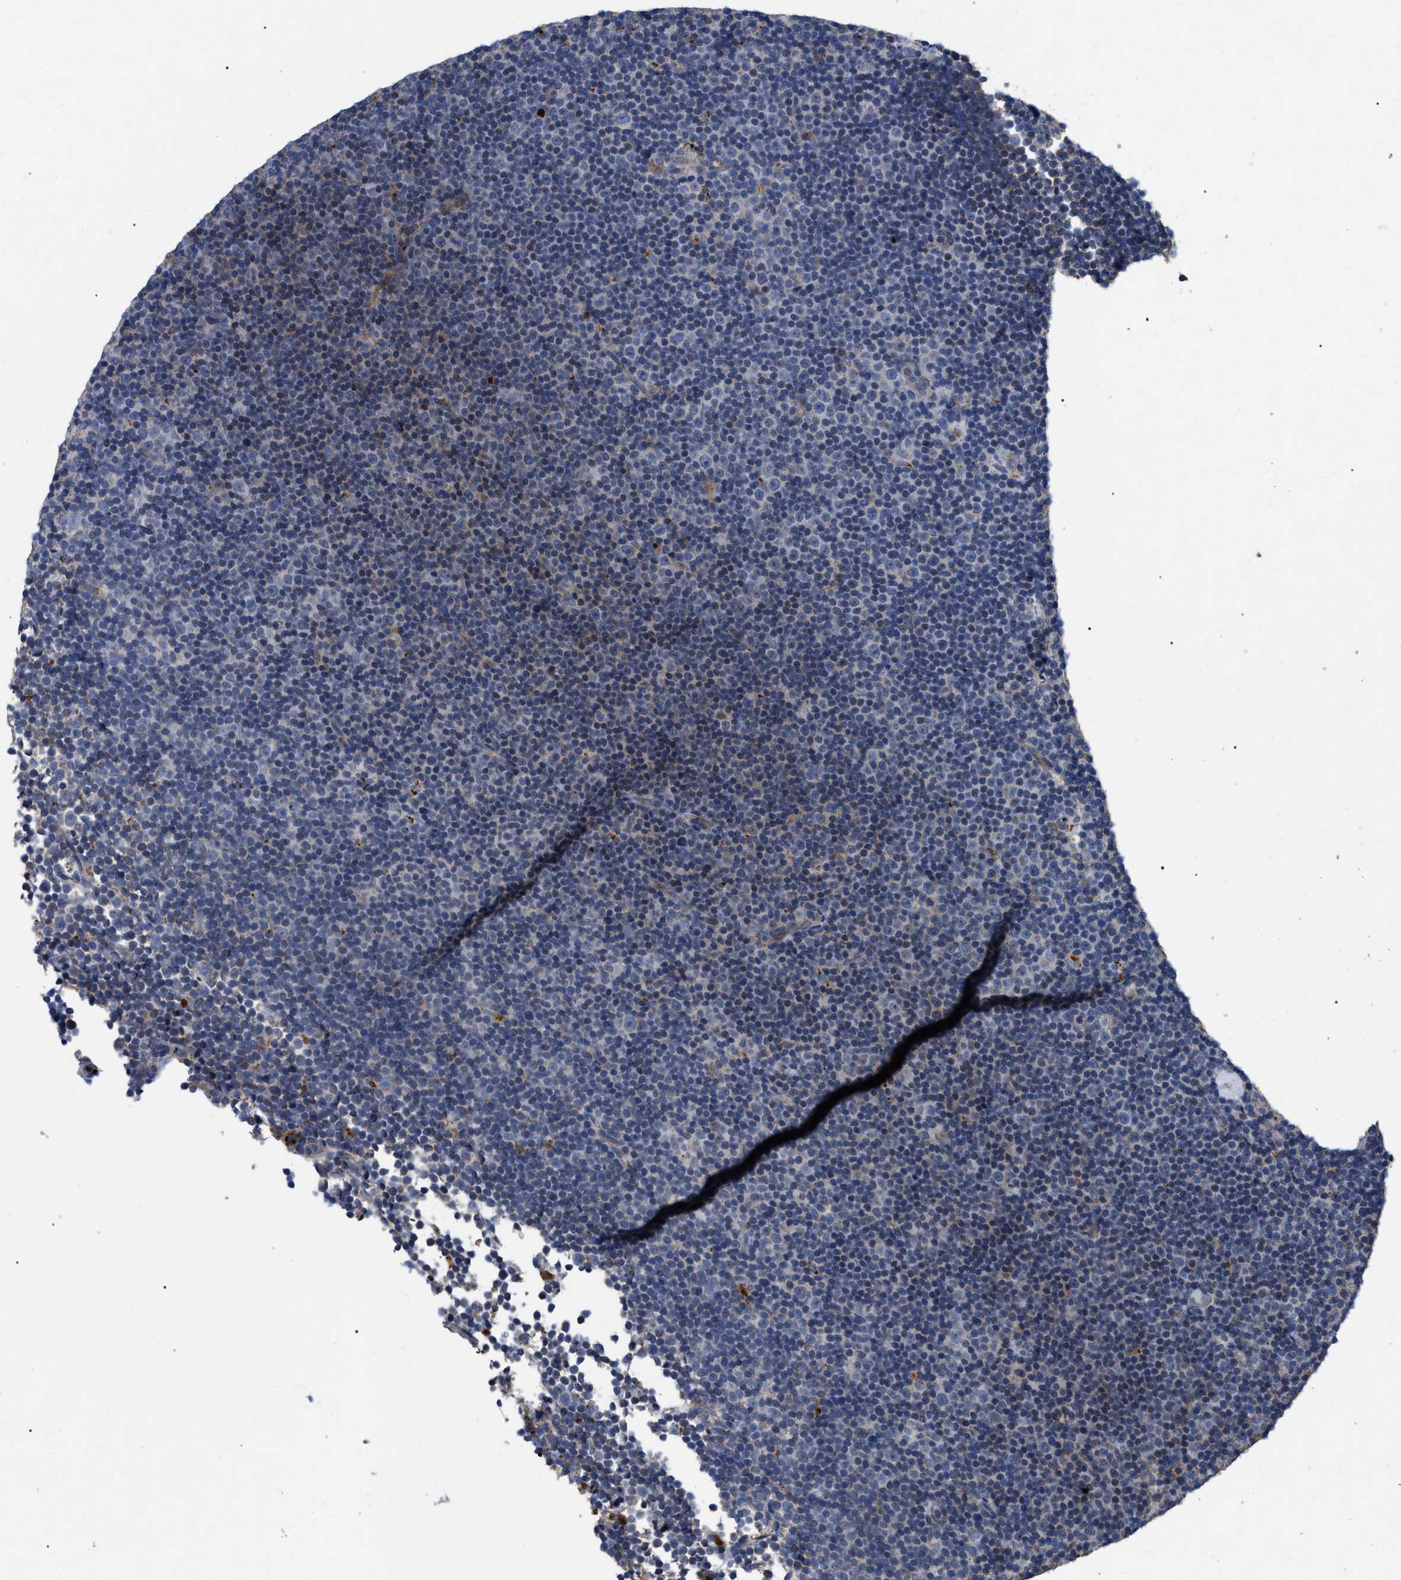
{"staining": {"intensity": "negative", "quantity": "none", "location": "none"}, "tissue": "lymphoma", "cell_type": "Tumor cells", "image_type": "cancer", "snomed": [{"axis": "morphology", "description": "Malignant lymphoma, non-Hodgkin's type, Low grade"}, {"axis": "topography", "description": "Lymph node"}], "caption": "DAB (3,3'-diaminobenzidine) immunohistochemical staining of lymphoma displays no significant expression in tumor cells. (Brightfield microscopy of DAB (3,3'-diaminobenzidine) immunohistochemistry (IHC) at high magnification).", "gene": "FAM171A2", "patient": {"sex": "female", "age": 67}}